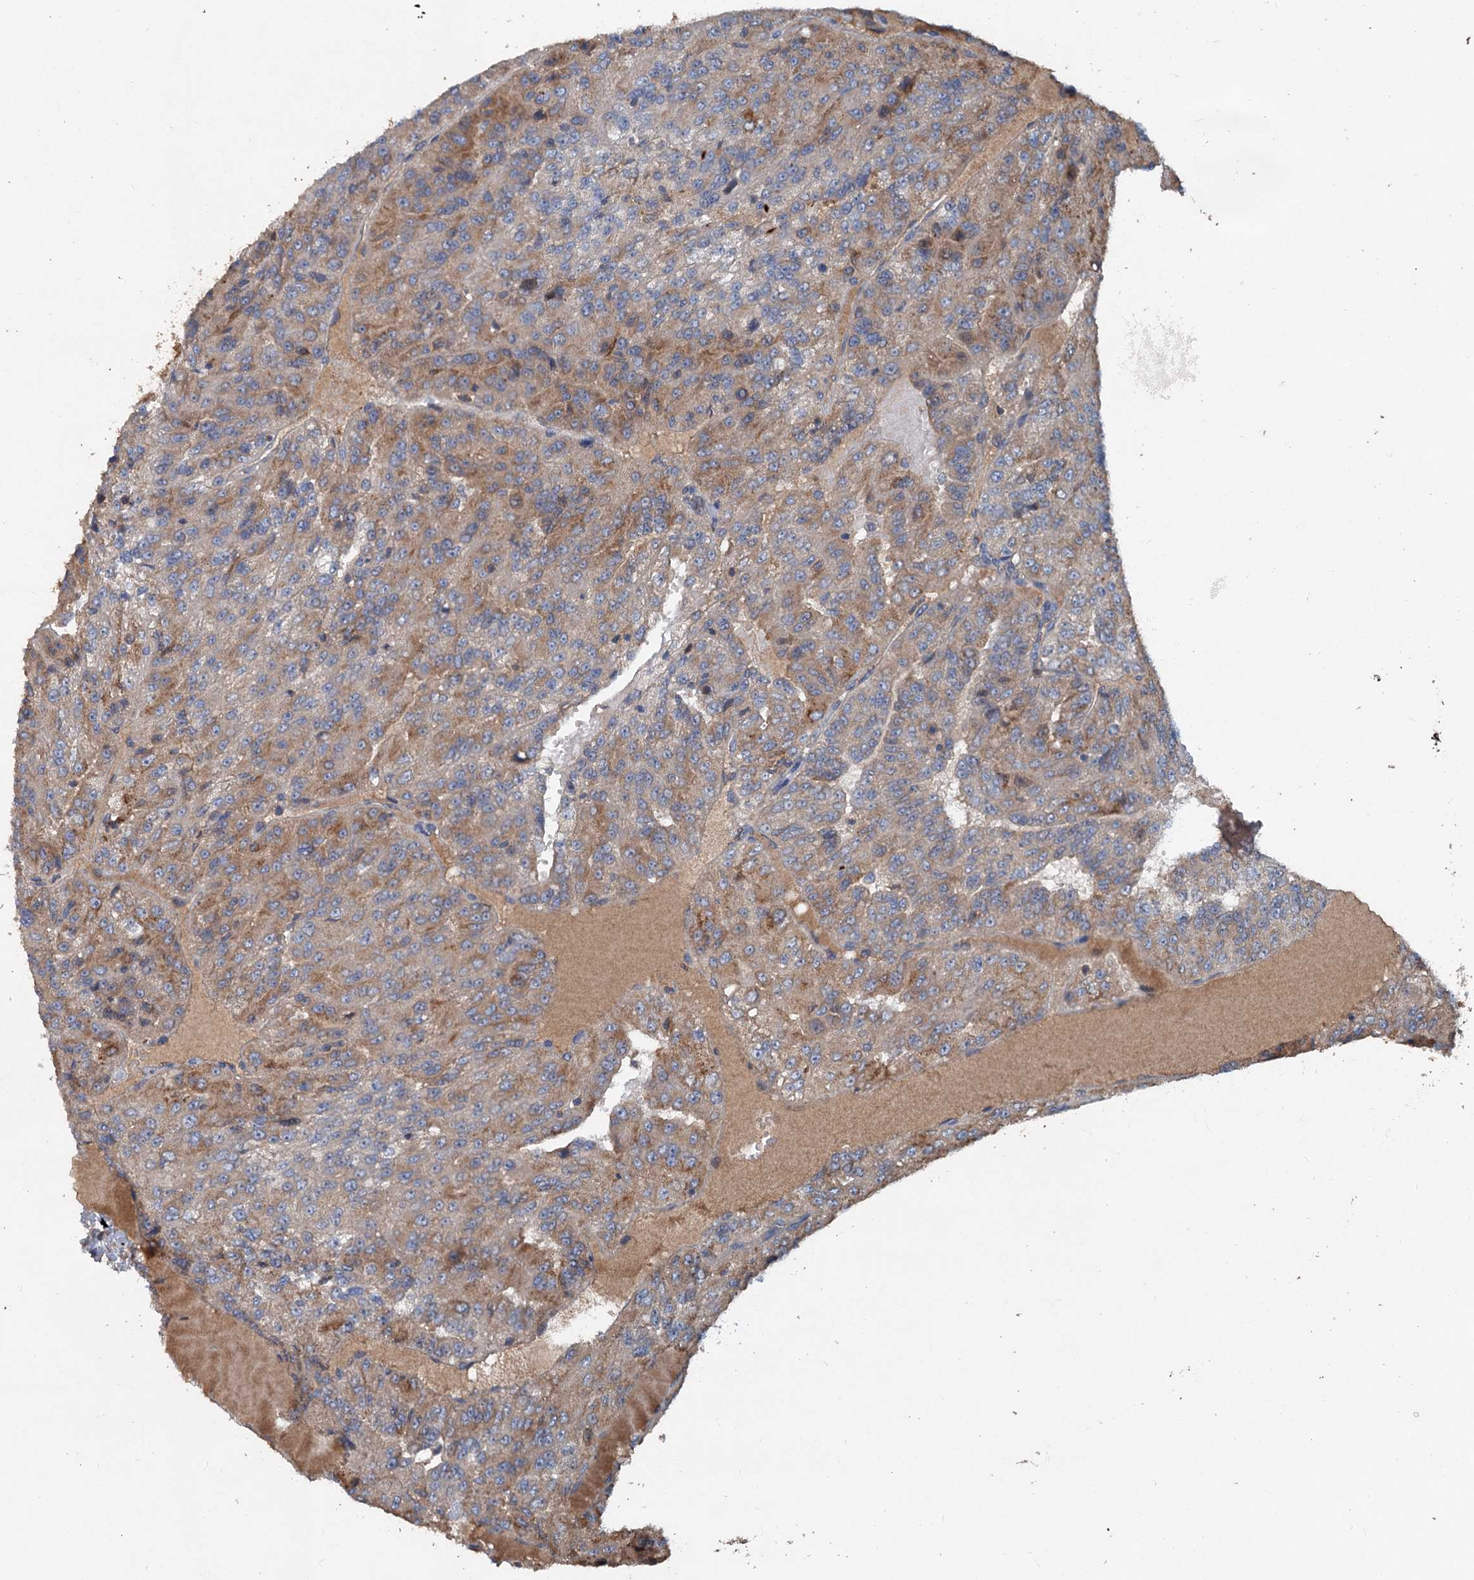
{"staining": {"intensity": "moderate", "quantity": "25%-75%", "location": "cytoplasmic/membranous"}, "tissue": "renal cancer", "cell_type": "Tumor cells", "image_type": "cancer", "snomed": [{"axis": "morphology", "description": "Adenocarcinoma, NOS"}, {"axis": "topography", "description": "Kidney"}], "caption": "Immunohistochemistry of adenocarcinoma (renal) shows medium levels of moderate cytoplasmic/membranous expression in approximately 25%-75% of tumor cells. Immunohistochemistry (ihc) stains the protein in brown and the nuclei are stained blue.", "gene": "TAPBPL", "patient": {"sex": "female", "age": 63}}